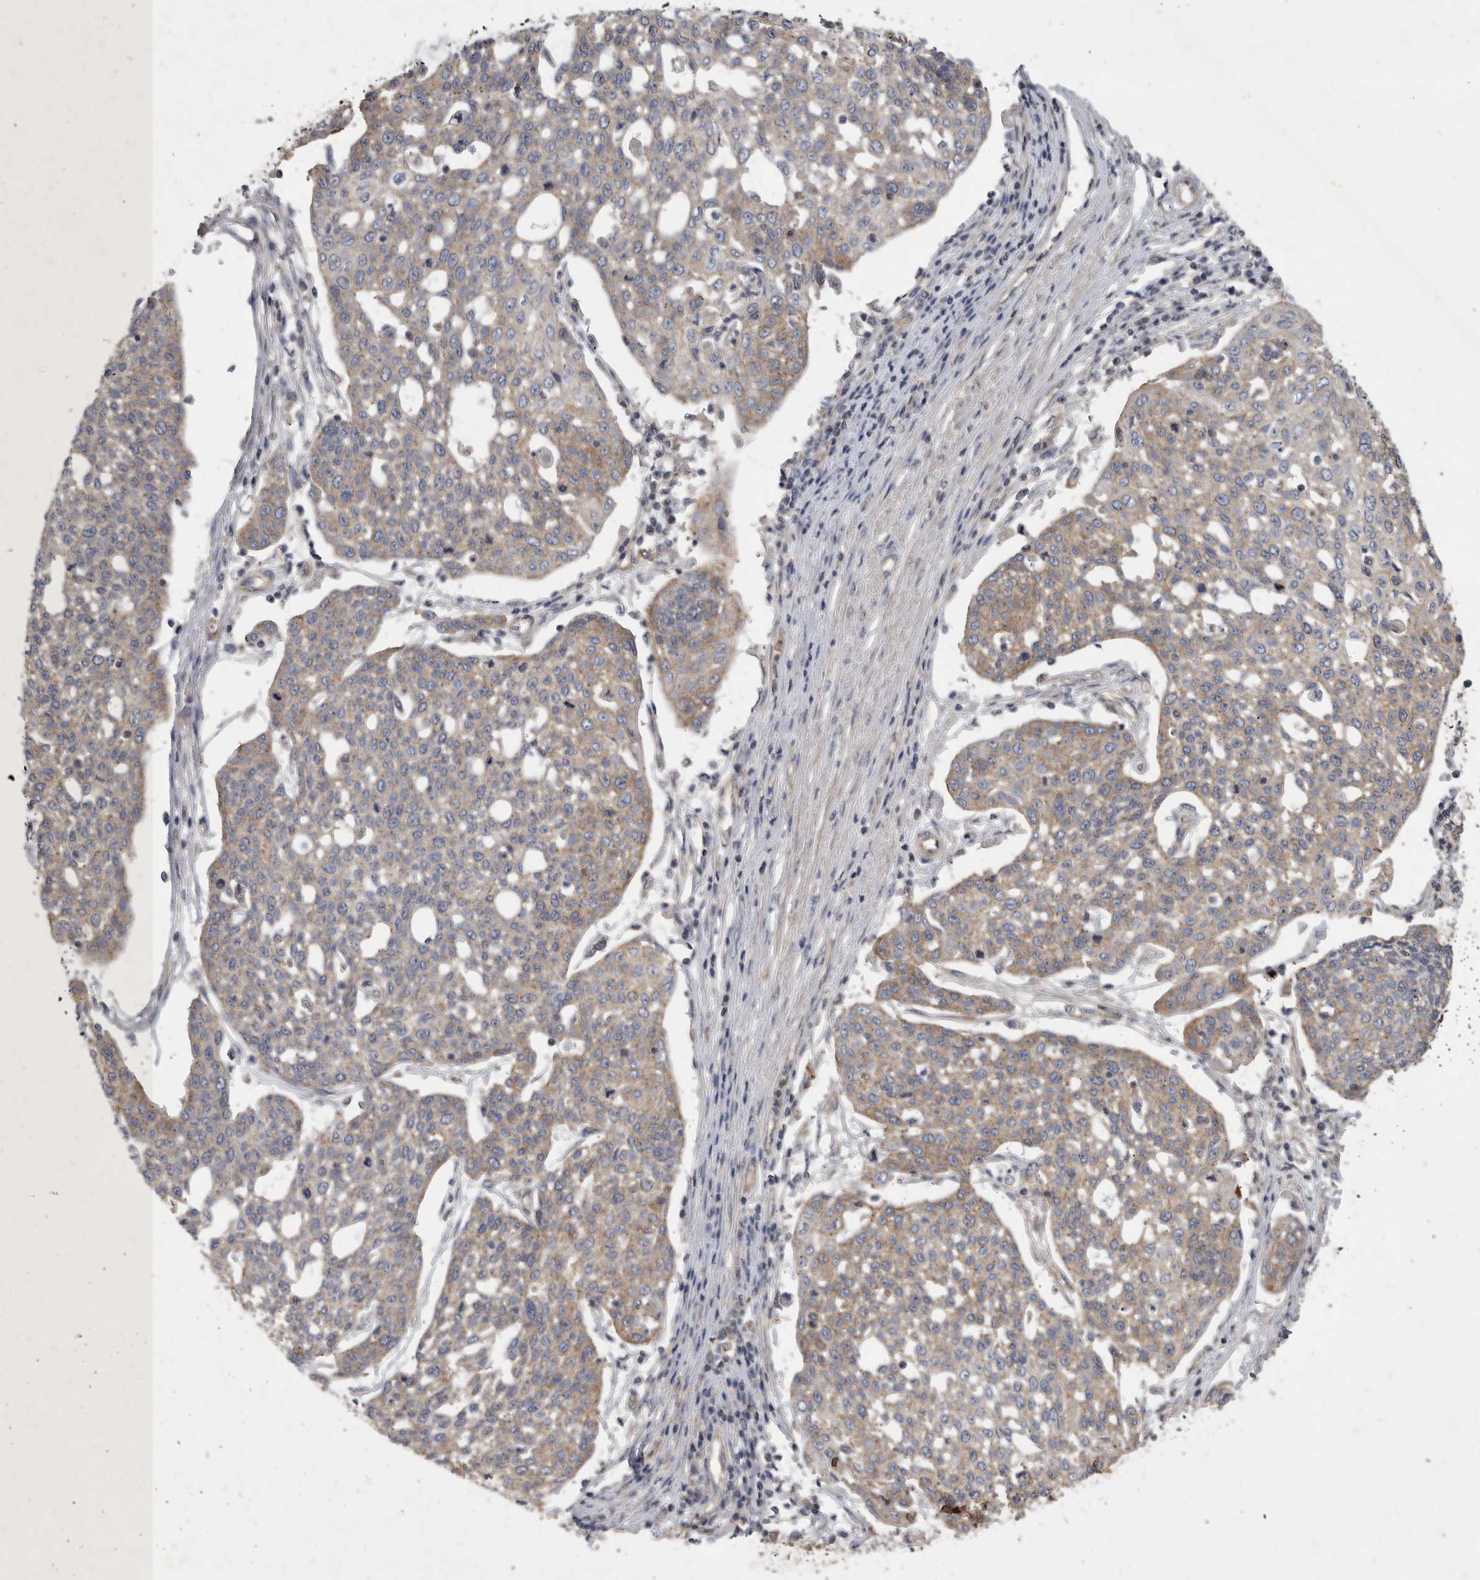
{"staining": {"intensity": "weak", "quantity": "25%-75%", "location": "cytoplasmic/membranous"}, "tissue": "cervical cancer", "cell_type": "Tumor cells", "image_type": "cancer", "snomed": [{"axis": "morphology", "description": "Squamous cell carcinoma, NOS"}, {"axis": "topography", "description": "Cervix"}], "caption": "An immunohistochemistry photomicrograph of neoplastic tissue is shown. Protein staining in brown labels weak cytoplasmic/membranous positivity in squamous cell carcinoma (cervical) within tumor cells.", "gene": "MLPH", "patient": {"sex": "female", "age": 34}}